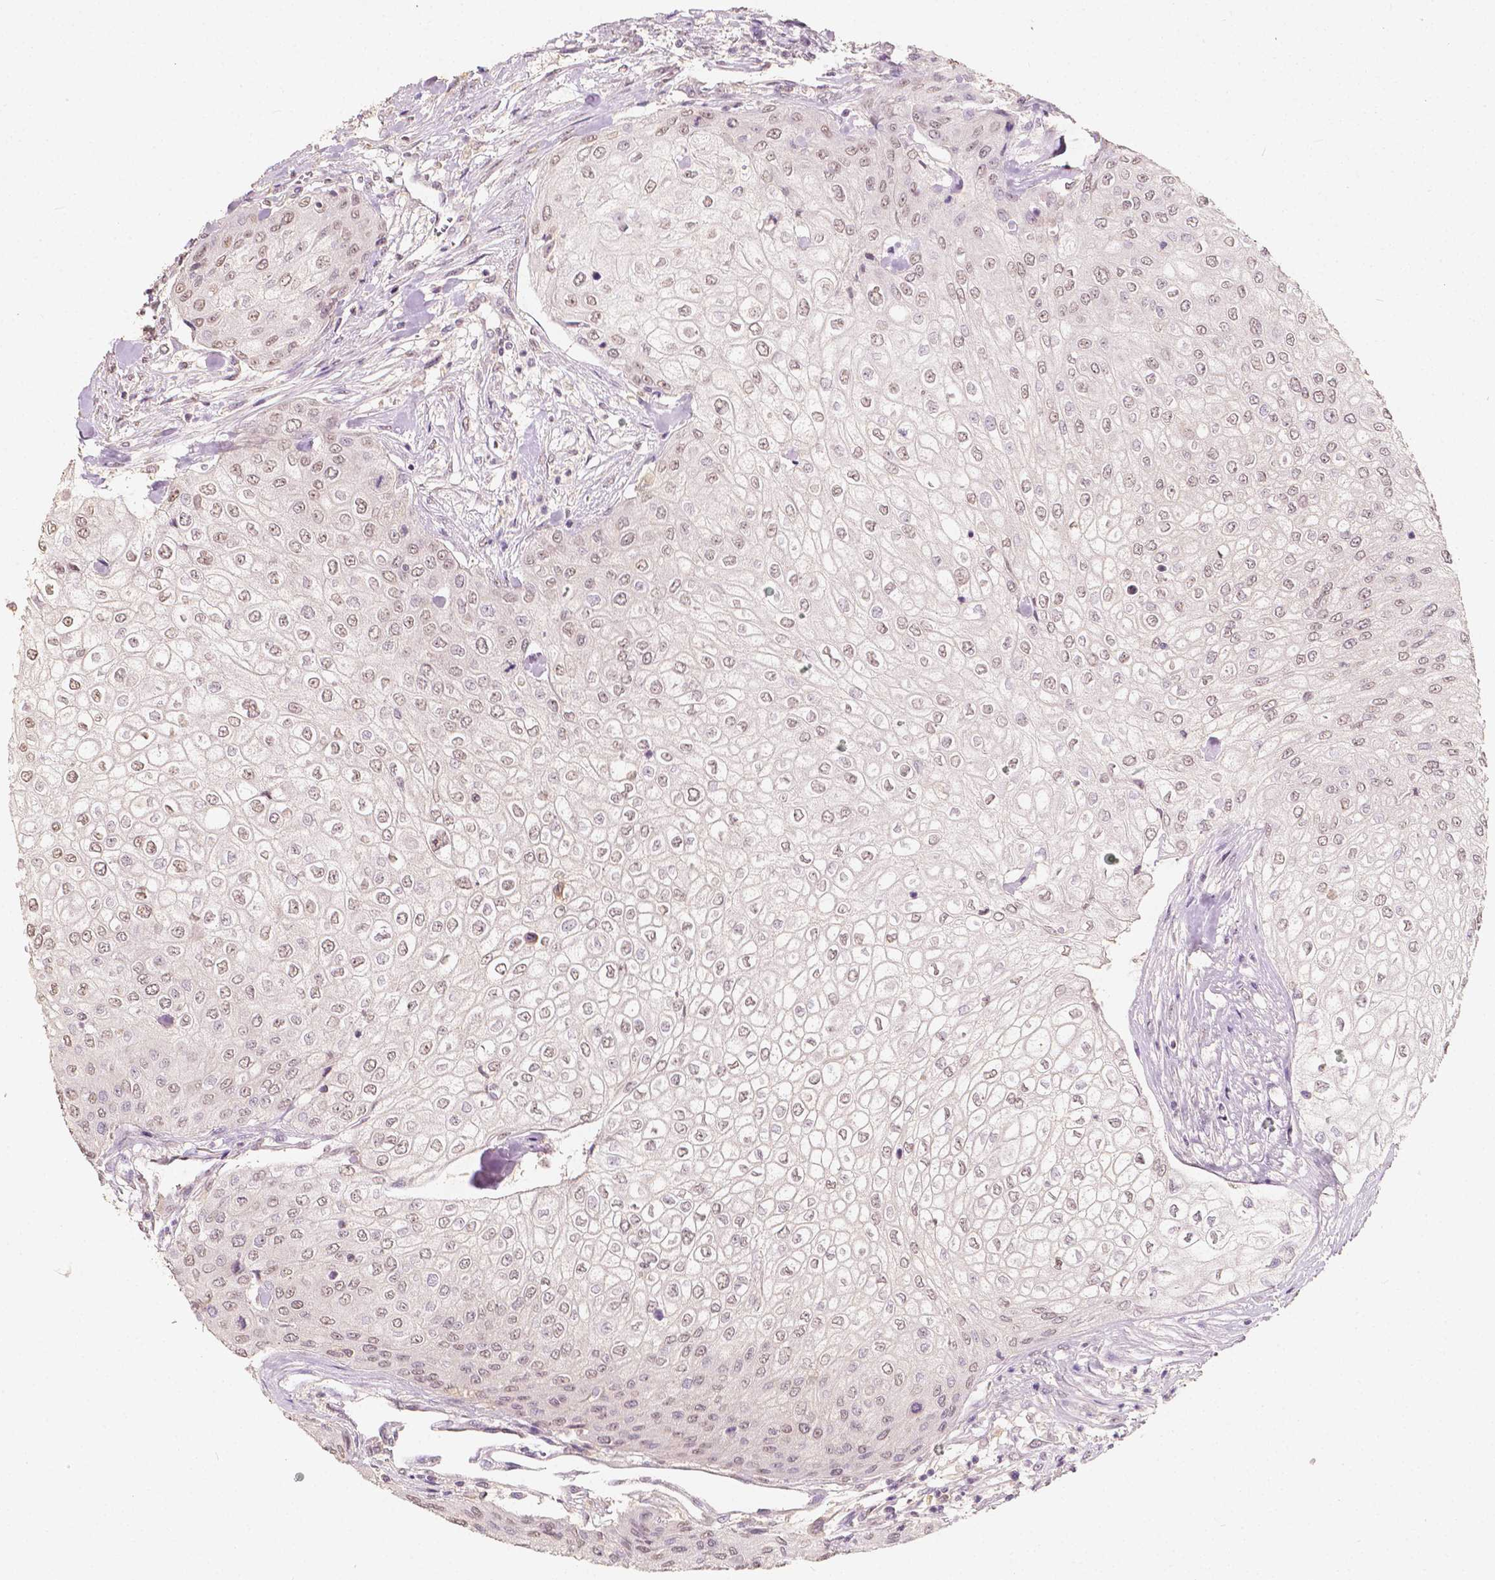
{"staining": {"intensity": "weak", "quantity": ">75%", "location": "nuclear"}, "tissue": "urothelial cancer", "cell_type": "Tumor cells", "image_type": "cancer", "snomed": [{"axis": "morphology", "description": "Urothelial carcinoma, High grade"}, {"axis": "topography", "description": "Urinary bladder"}], "caption": "Protein staining of urothelial cancer tissue shows weak nuclear staining in approximately >75% of tumor cells.", "gene": "SOX15", "patient": {"sex": "male", "age": 62}}